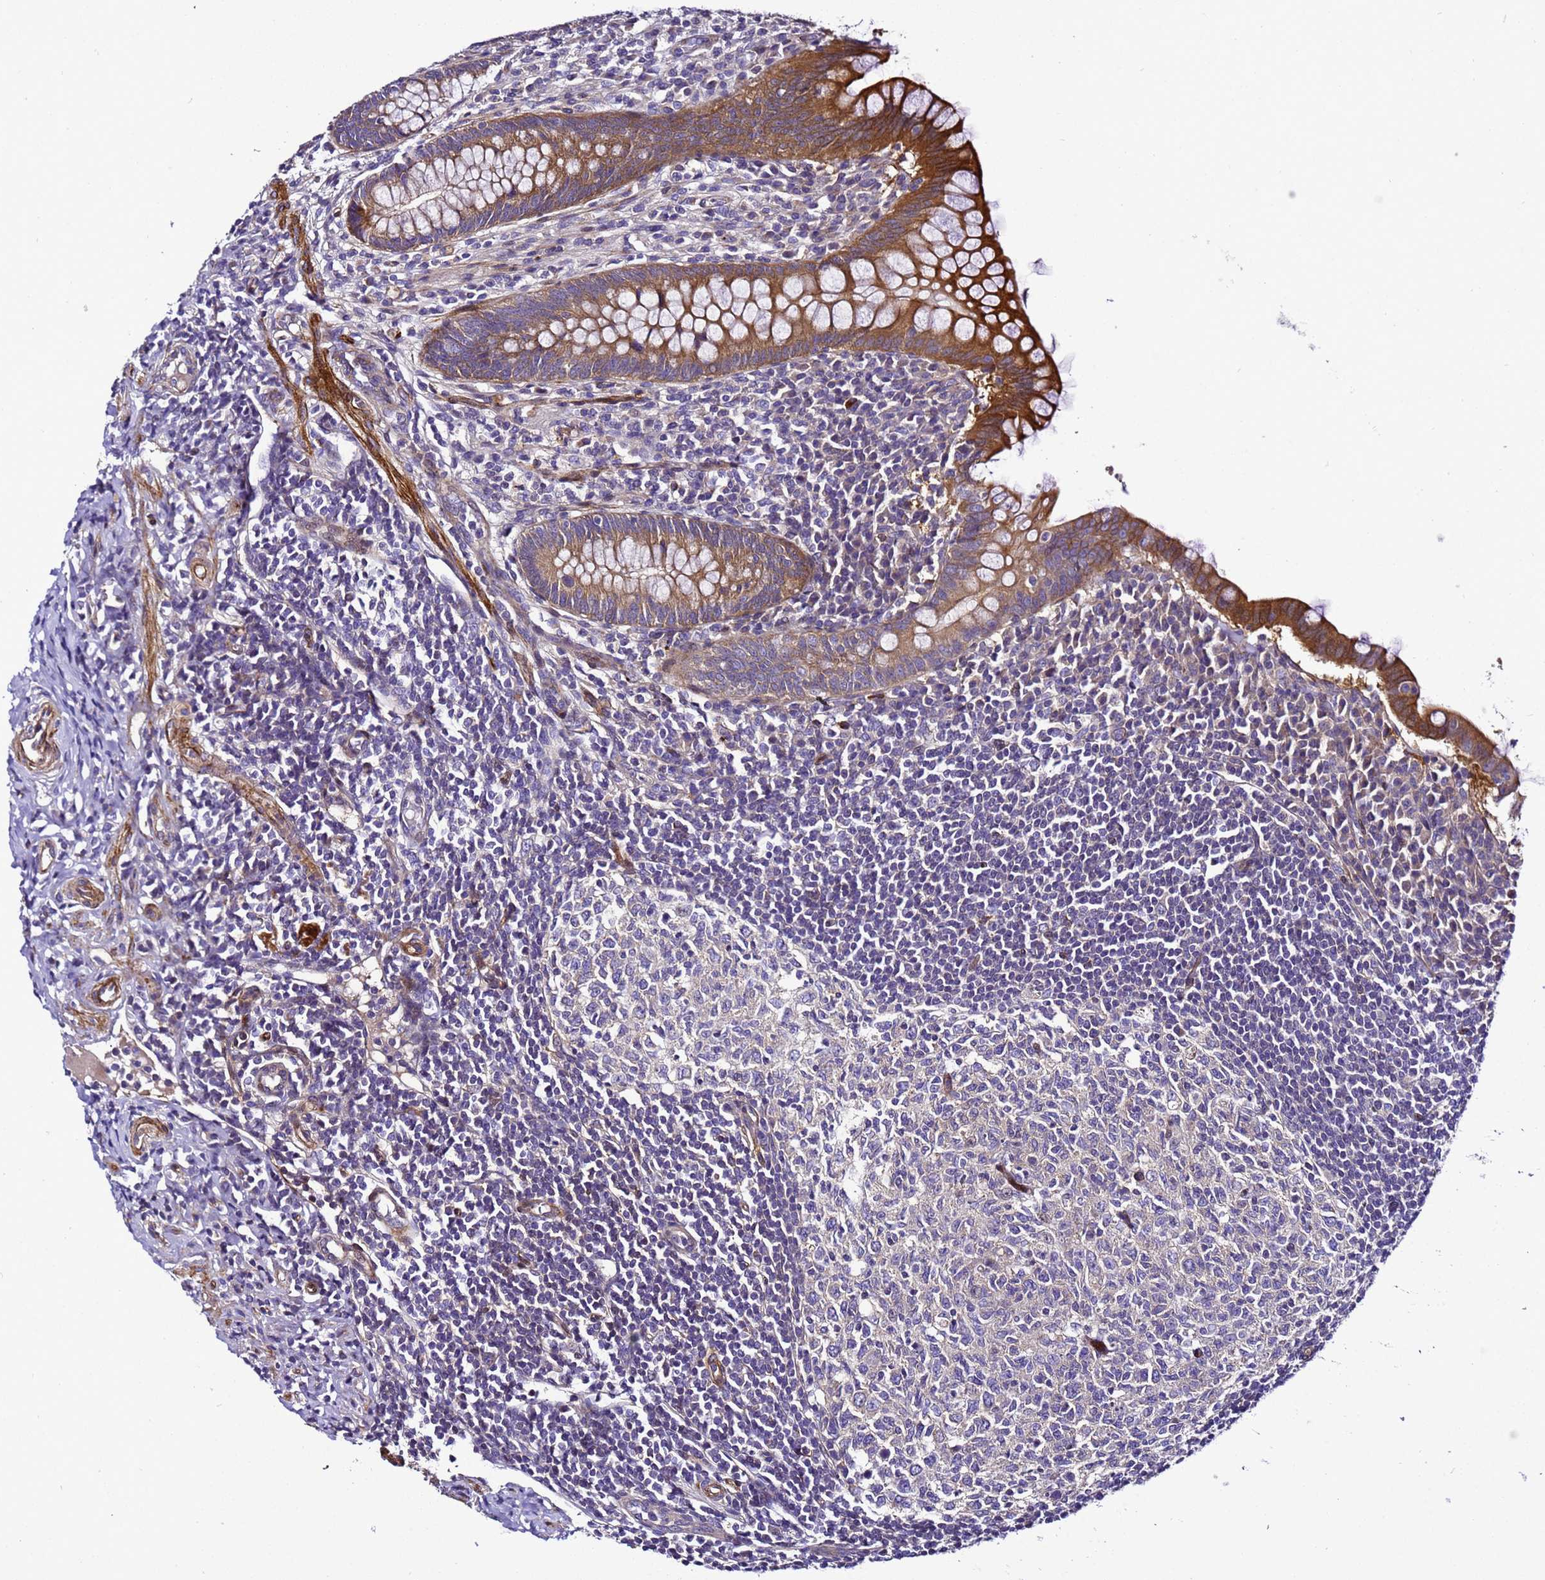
{"staining": {"intensity": "strong", "quantity": ">75%", "location": "cytoplasmic/membranous"}, "tissue": "appendix", "cell_type": "Glandular cells", "image_type": "normal", "snomed": [{"axis": "morphology", "description": "Normal tissue, NOS"}, {"axis": "topography", "description": "Appendix"}], "caption": "A photomicrograph showing strong cytoplasmic/membranous positivity in about >75% of glandular cells in benign appendix, as visualized by brown immunohistochemical staining.", "gene": "ZNF417", "patient": {"sex": "female", "age": 33}}